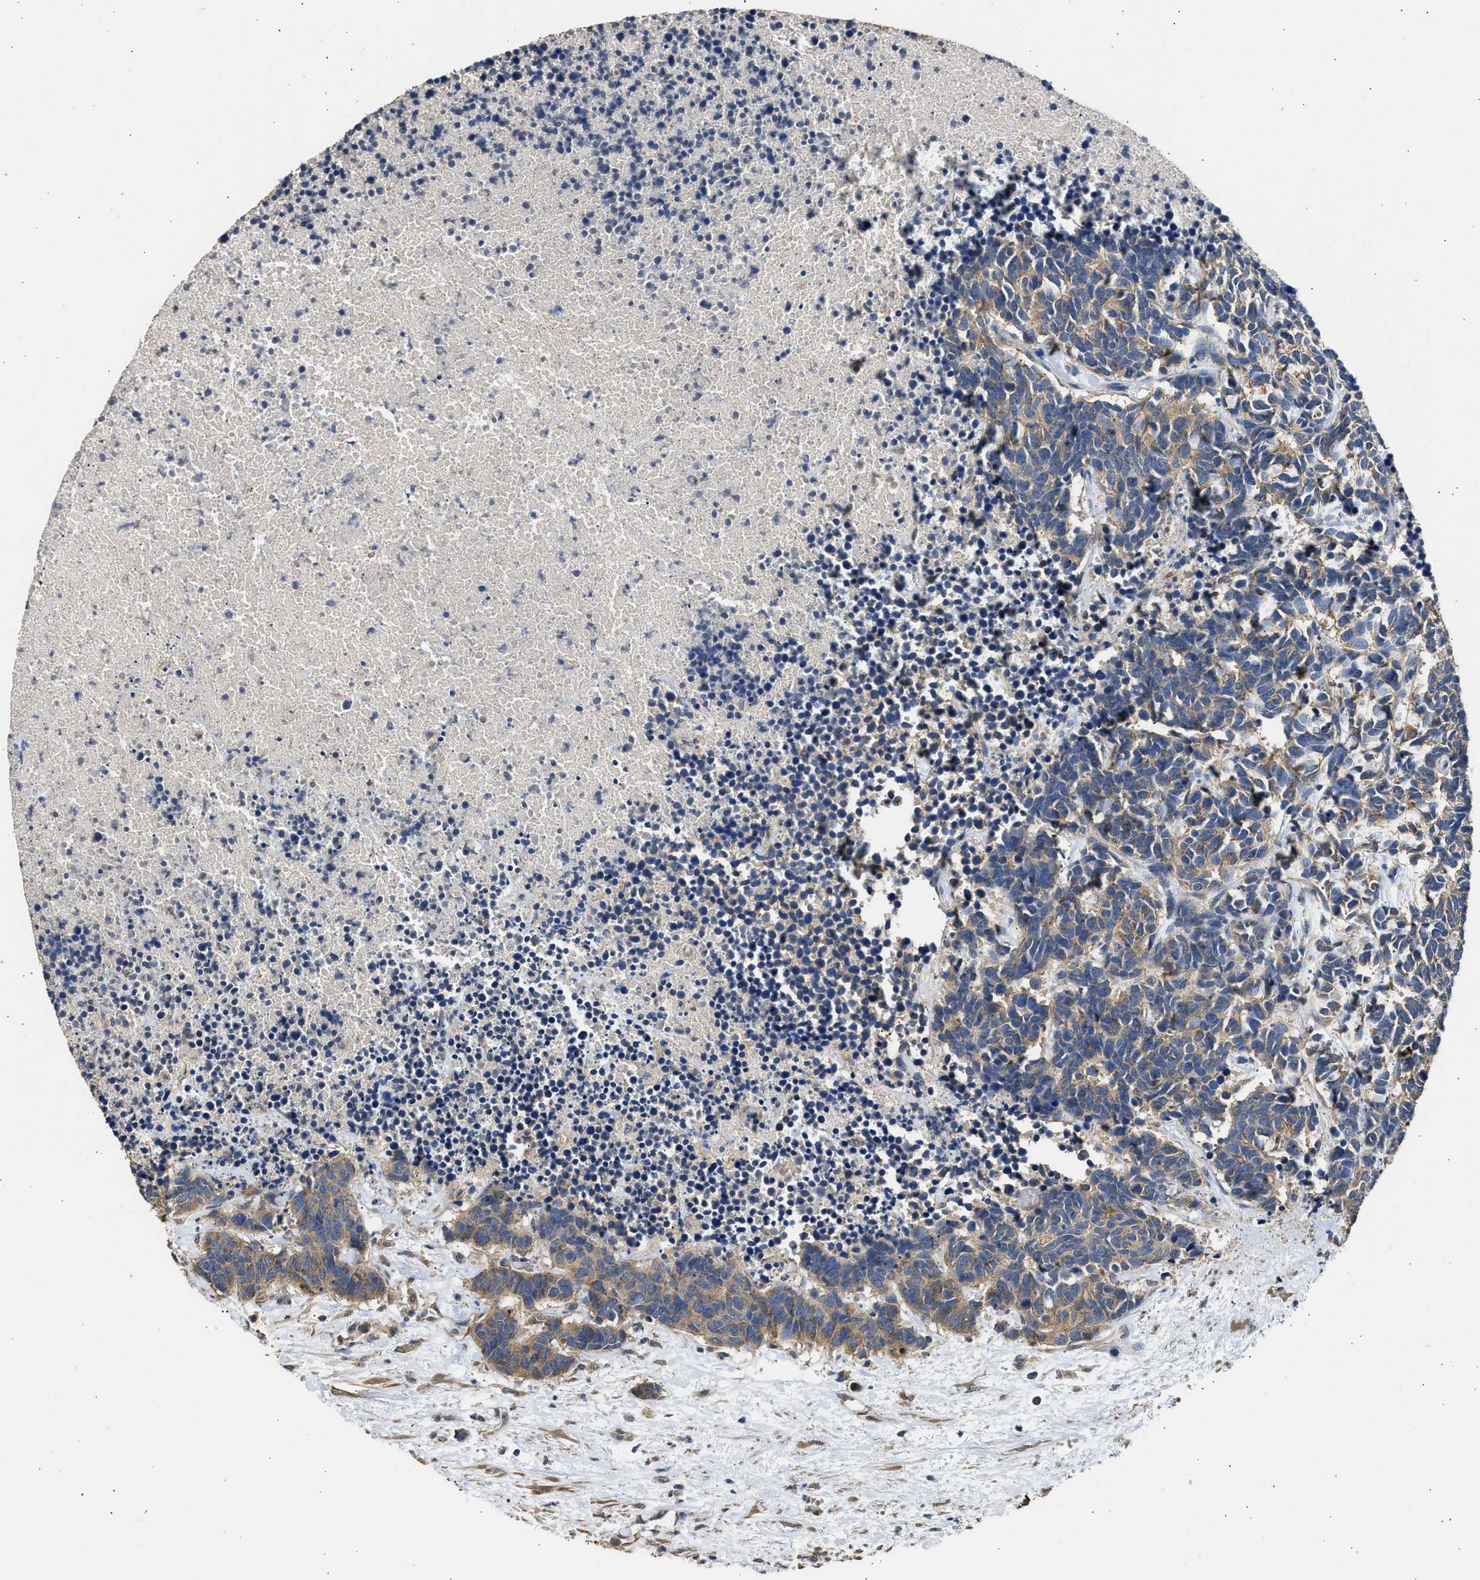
{"staining": {"intensity": "moderate", "quantity": ">75%", "location": "cytoplasmic/membranous"}, "tissue": "carcinoid", "cell_type": "Tumor cells", "image_type": "cancer", "snomed": [{"axis": "morphology", "description": "Carcinoma, NOS"}, {"axis": "morphology", "description": "Carcinoid, malignant, NOS"}, {"axis": "topography", "description": "Urinary bladder"}], "caption": "IHC of carcinoid (malignant) exhibits medium levels of moderate cytoplasmic/membranous positivity in approximately >75% of tumor cells.", "gene": "SPINT2", "patient": {"sex": "male", "age": 57}}